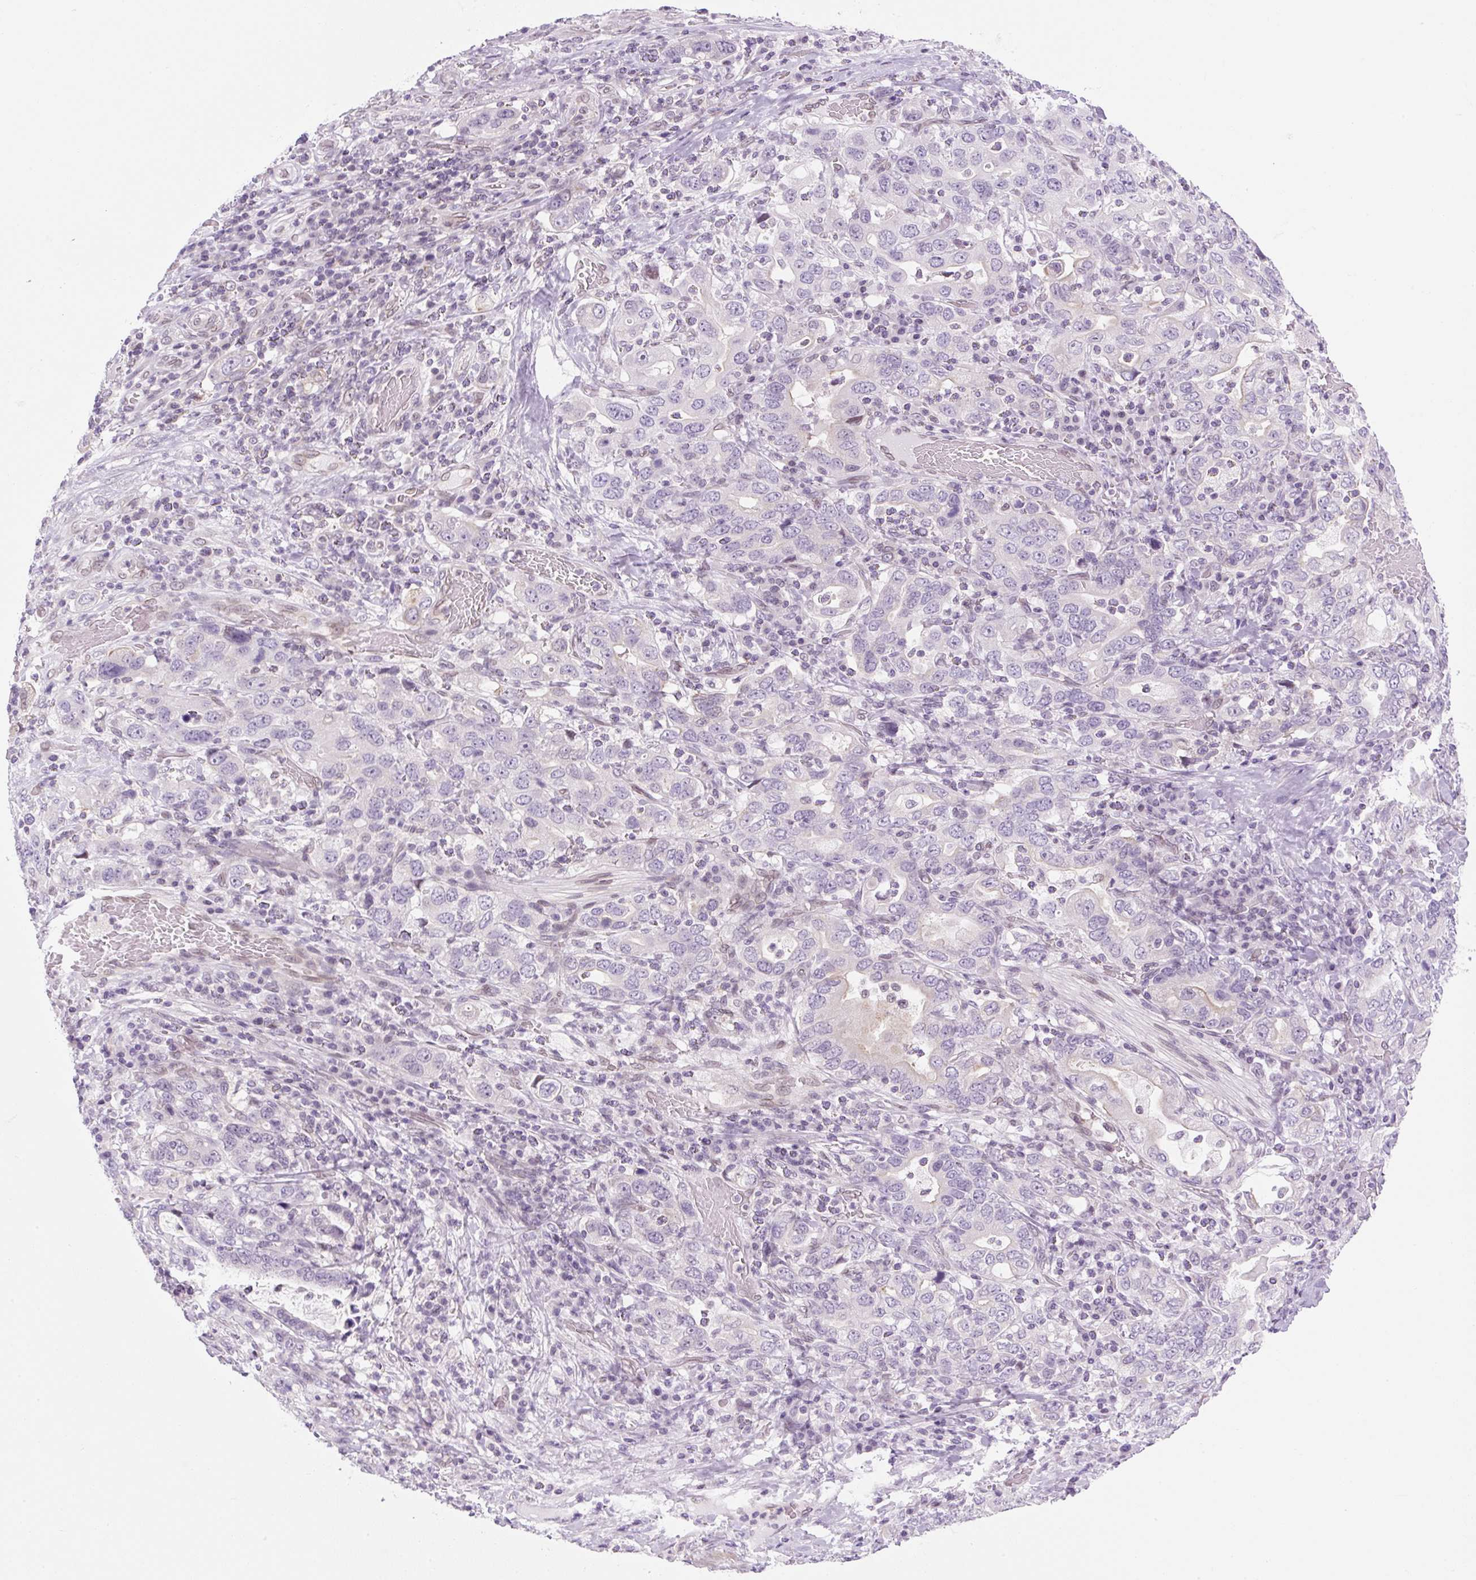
{"staining": {"intensity": "negative", "quantity": "none", "location": "none"}, "tissue": "stomach cancer", "cell_type": "Tumor cells", "image_type": "cancer", "snomed": [{"axis": "morphology", "description": "Adenocarcinoma, NOS"}, {"axis": "topography", "description": "Stomach, upper"}, {"axis": "topography", "description": "Stomach"}], "caption": "Tumor cells show no significant positivity in stomach cancer.", "gene": "SYNE3", "patient": {"sex": "male", "age": 62}}